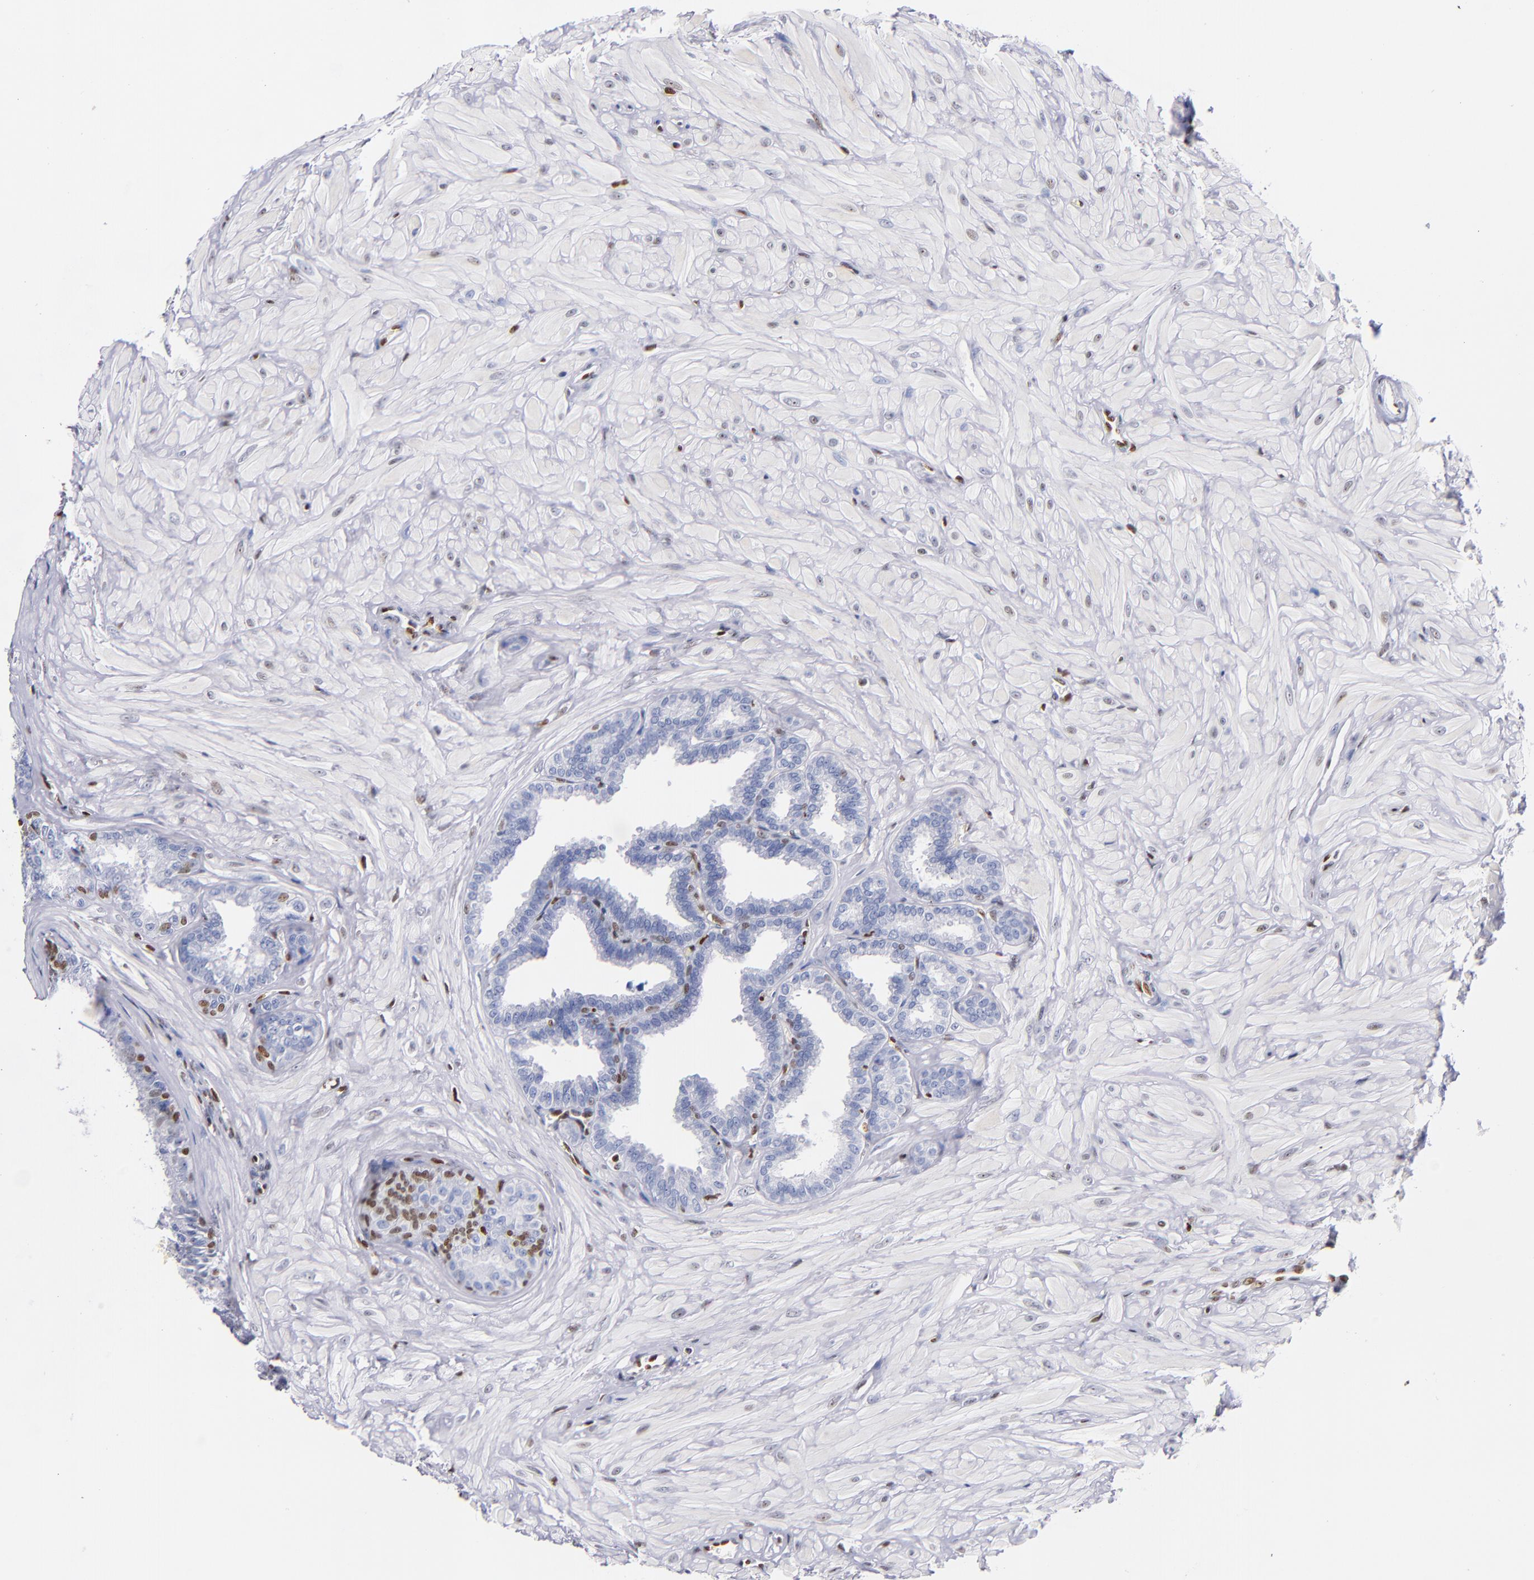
{"staining": {"intensity": "negative", "quantity": "none", "location": "none"}, "tissue": "seminal vesicle", "cell_type": "Glandular cells", "image_type": "normal", "snomed": [{"axis": "morphology", "description": "Normal tissue, NOS"}, {"axis": "topography", "description": "Seminal veicle"}], "caption": "Seminal vesicle stained for a protein using immunohistochemistry (IHC) displays no positivity glandular cells.", "gene": "IFI16", "patient": {"sex": "male", "age": 26}}